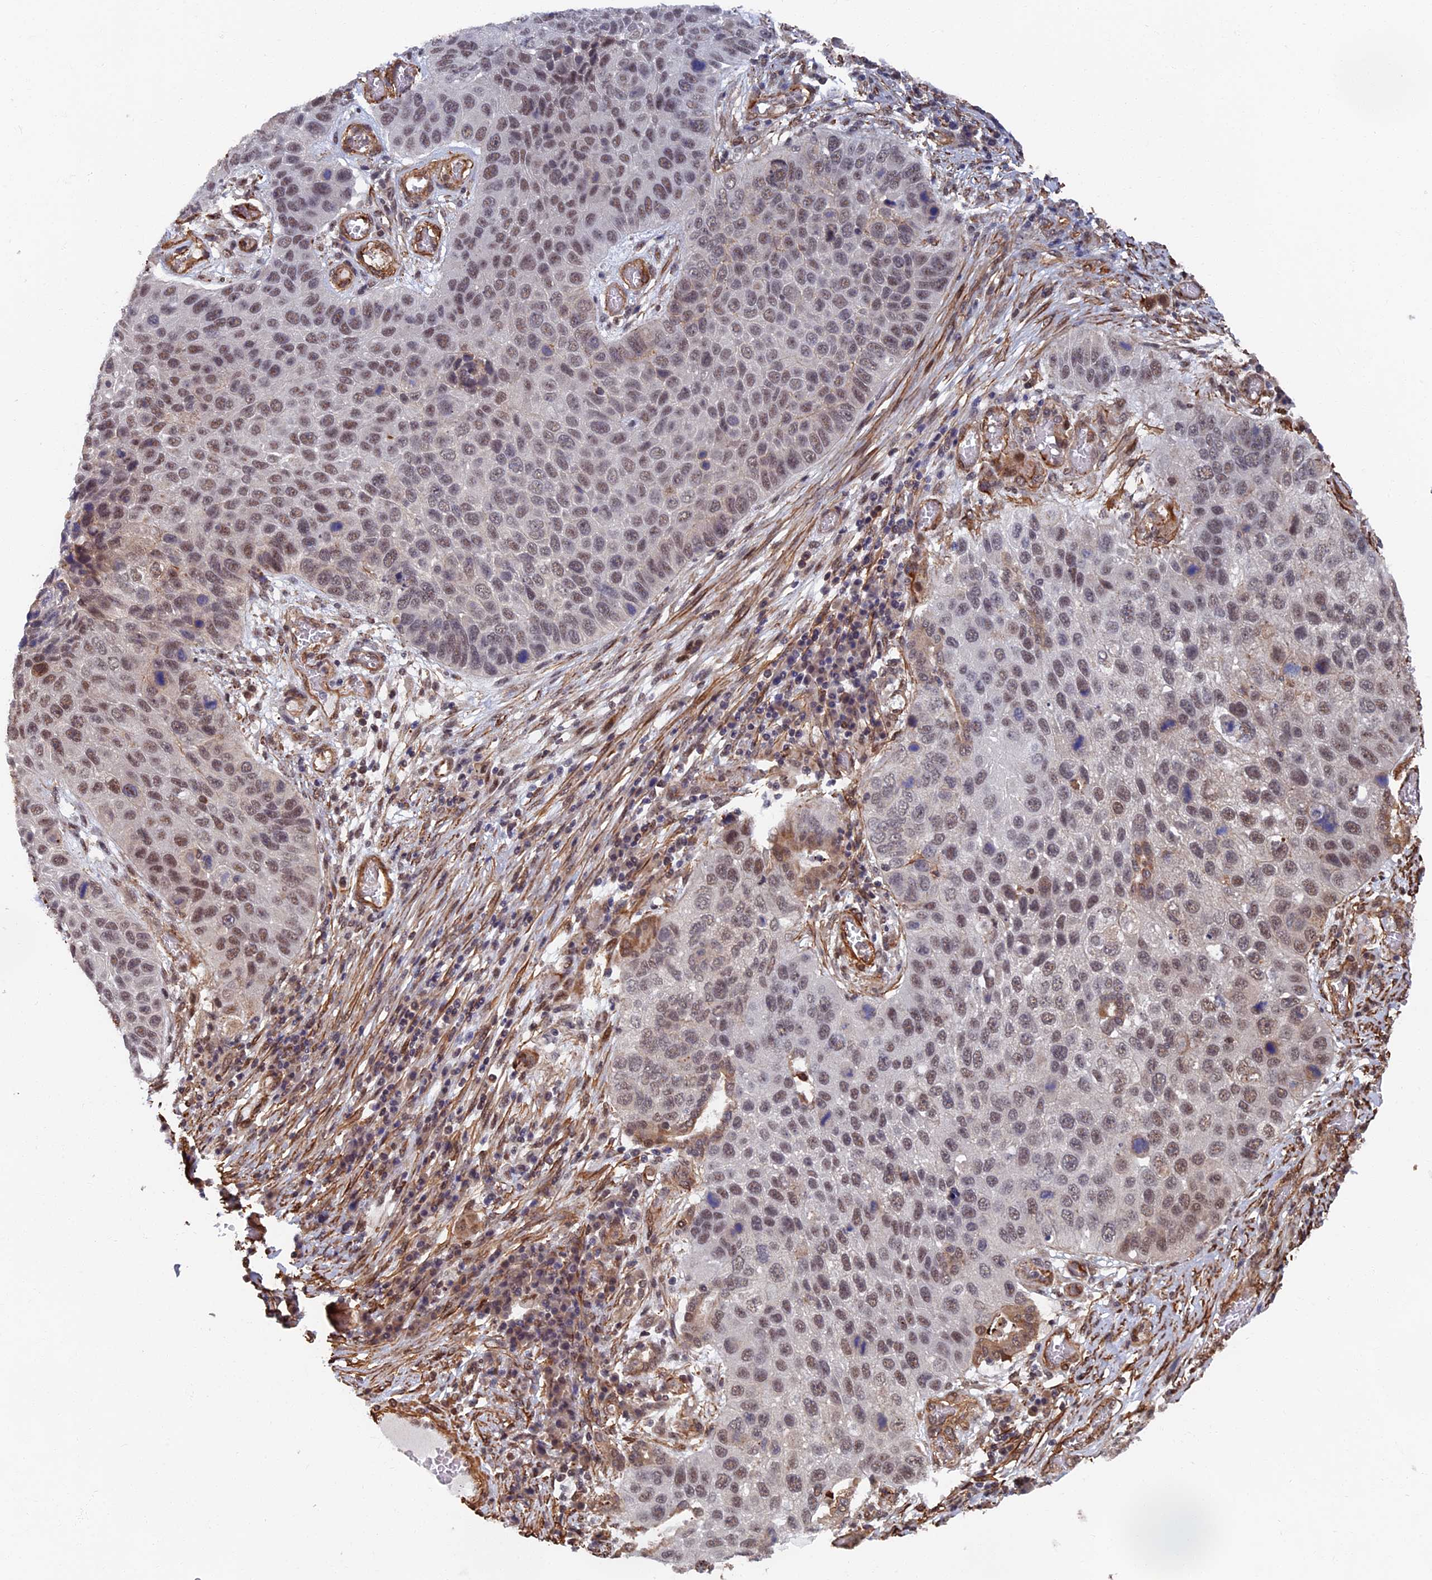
{"staining": {"intensity": "moderate", "quantity": ">75%", "location": "nuclear"}, "tissue": "lung cancer", "cell_type": "Tumor cells", "image_type": "cancer", "snomed": [{"axis": "morphology", "description": "Squamous cell carcinoma, NOS"}, {"axis": "topography", "description": "Lung"}], "caption": "Human lung squamous cell carcinoma stained with a protein marker reveals moderate staining in tumor cells.", "gene": "CTDP1", "patient": {"sex": "male", "age": 61}}